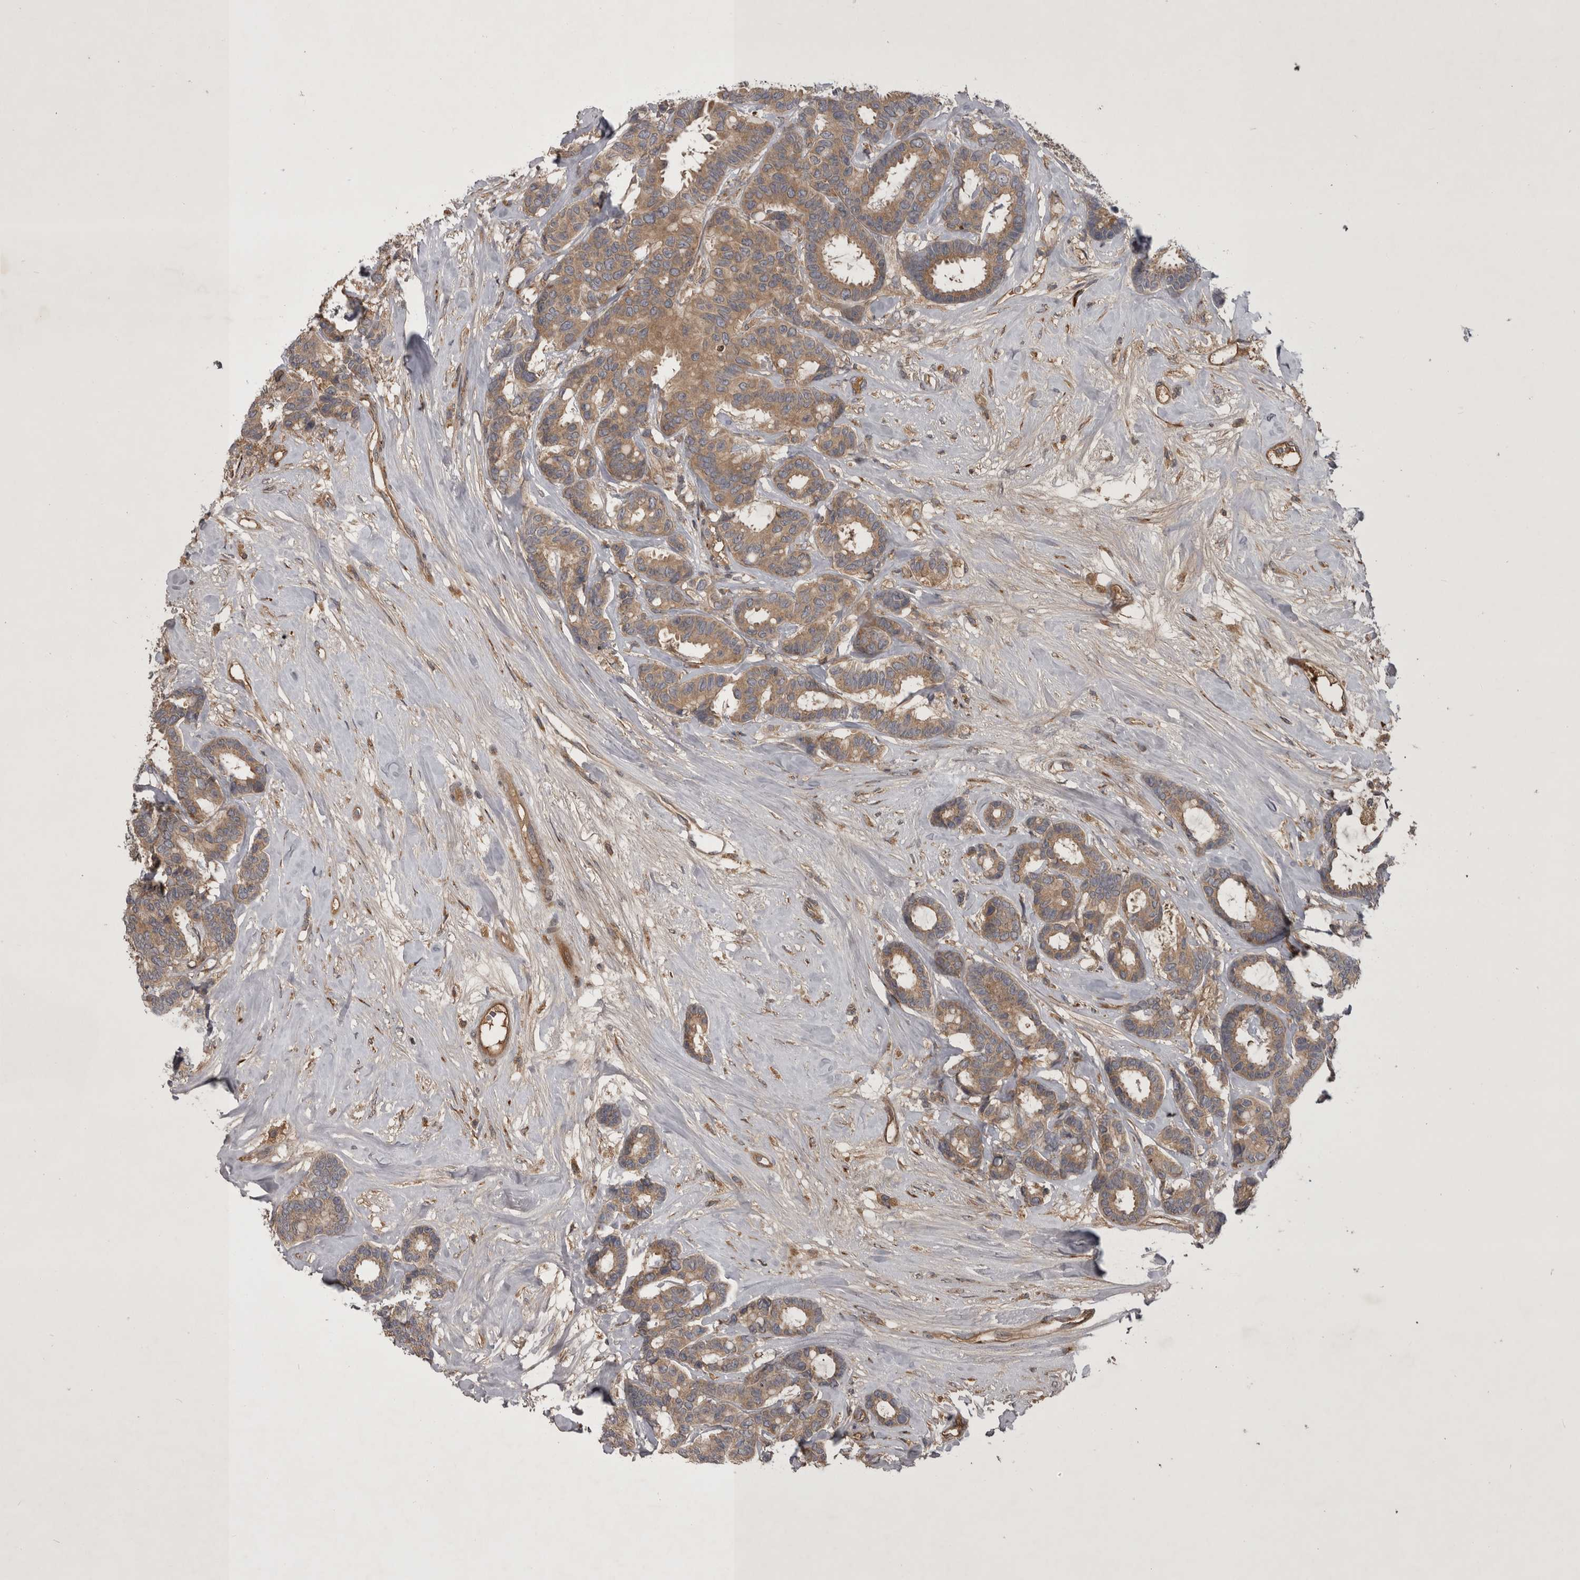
{"staining": {"intensity": "weak", "quantity": ">75%", "location": "cytoplasmic/membranous"}, "tissue": "breast cancer", "cell_type": "Tumor cells", "image_type": "cancer", "snomed": [{"axis": "morphology", "description": "Duct carcinoma"}, {"axis": "topography", "description": "Breast"}], "caption": "Immunohistochemistry (IHC) of human breast cancer exhibits low levels of weak cytoplasmic/membranous expression in about >75% of tumor cells. The staining is performed using DAB brown chromogen to label protein expression. The nuclei are counter-stained blue using hematoxylin.", "gene": "RAB3GAP2", "patient": {"sex": "female", "age": 87}}